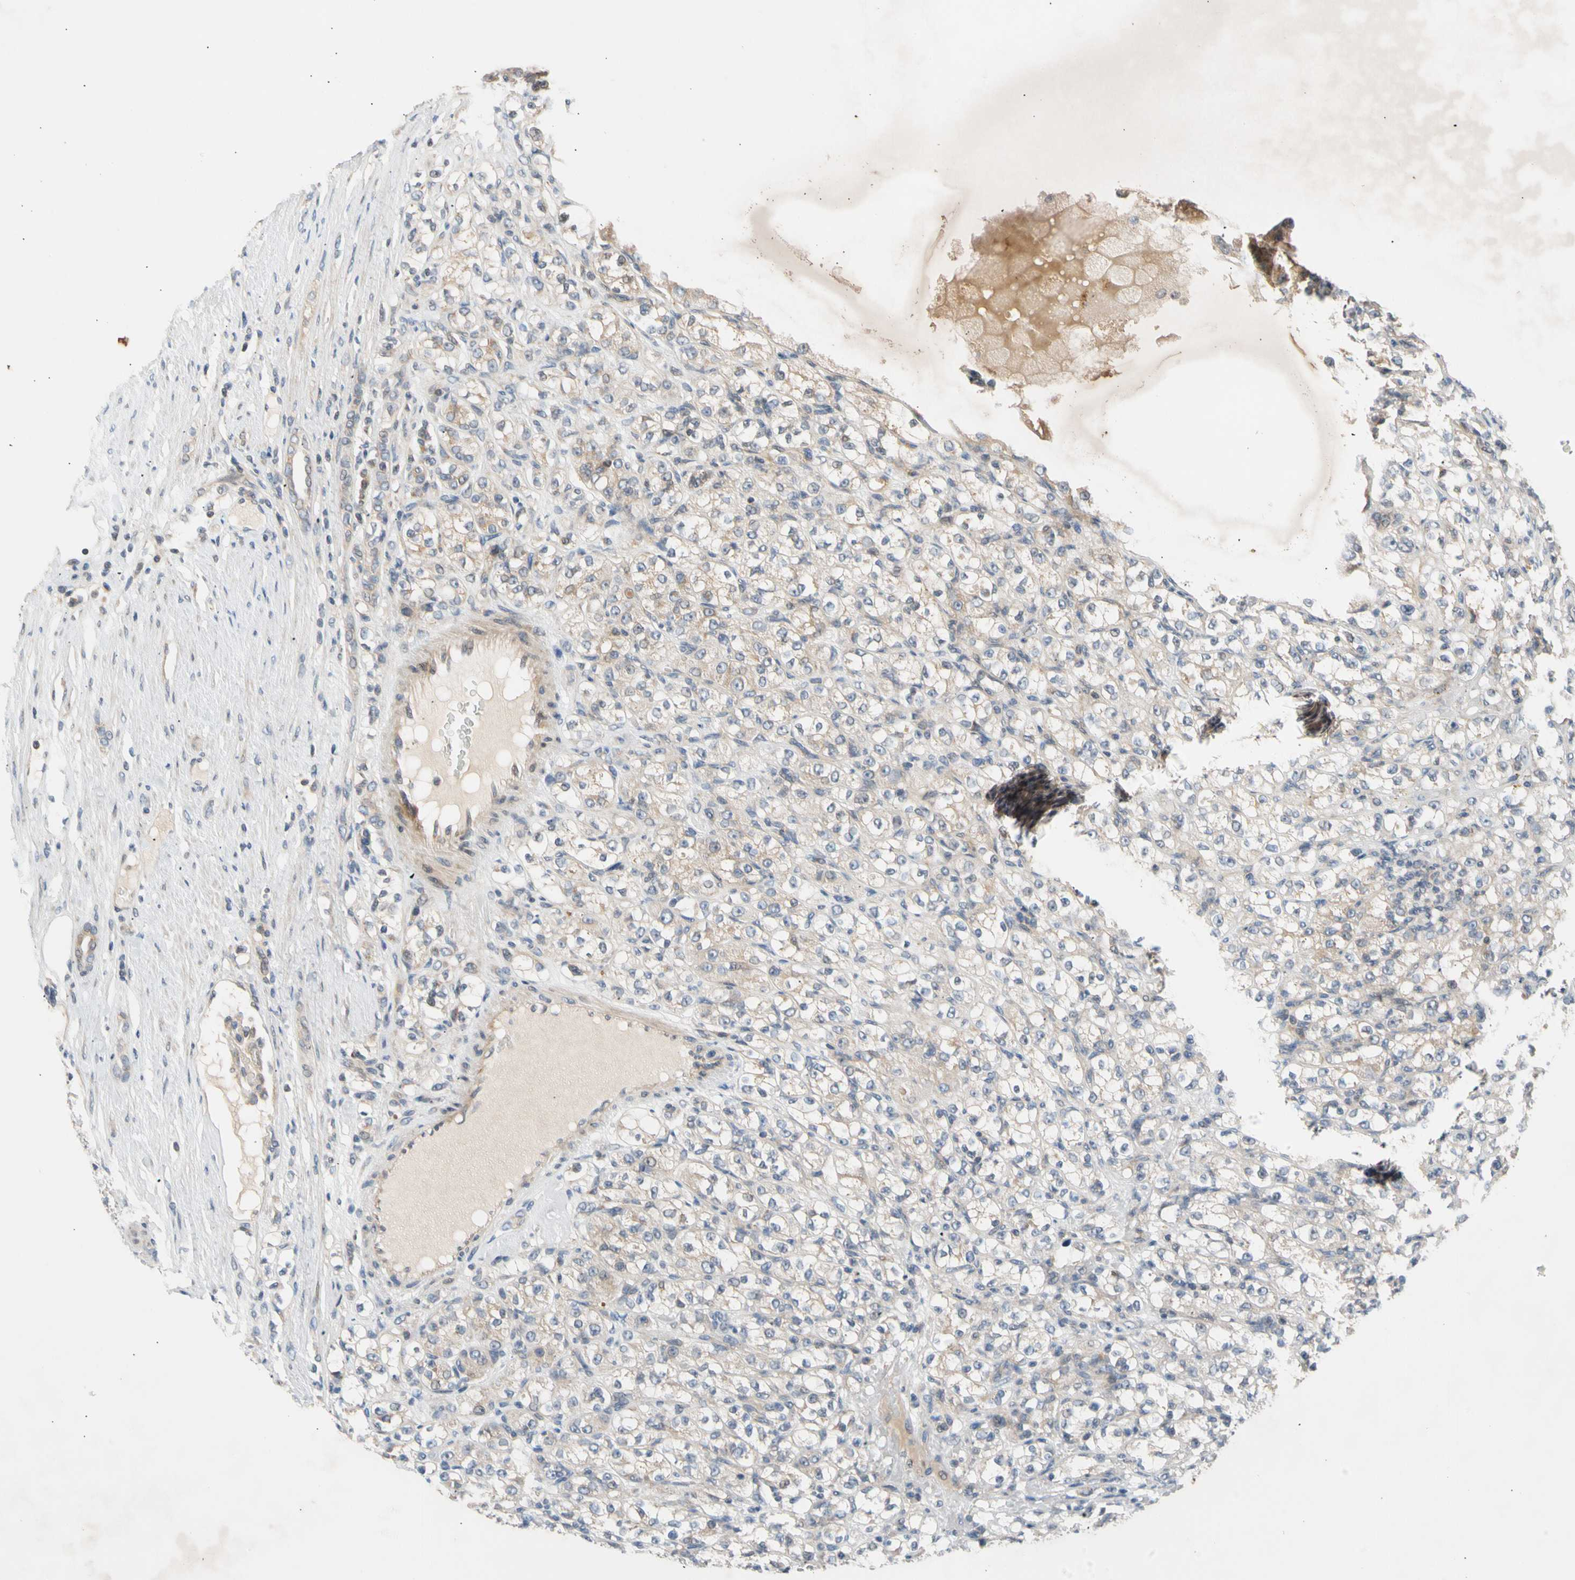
{"staining": {"intensity": "weak", "quantity": "25%-75%", "location": "cytoplasmic/membranous"}, "tissue": "renal cancer", "cell_type": "Tumor cells", "image_type": "cancer", "snomed": [{"axis": "morphology", "description": "Normal tissue, NOS"}, {"axis": "morphology", "description": "Adenocarcinoma, NOS"}, {"axis": "topography", "description": "Kidney"}], "caption": "A histopathology image of human renal adenocarcinoma stained for a protein demonstrates weak cytoplasmic/membranous brown staining in tumor cells. (Brightfield microscopy of DAB IHC at high magnification).", "gene": "CNST", "patient": {"sex": "male", "age": 61}}